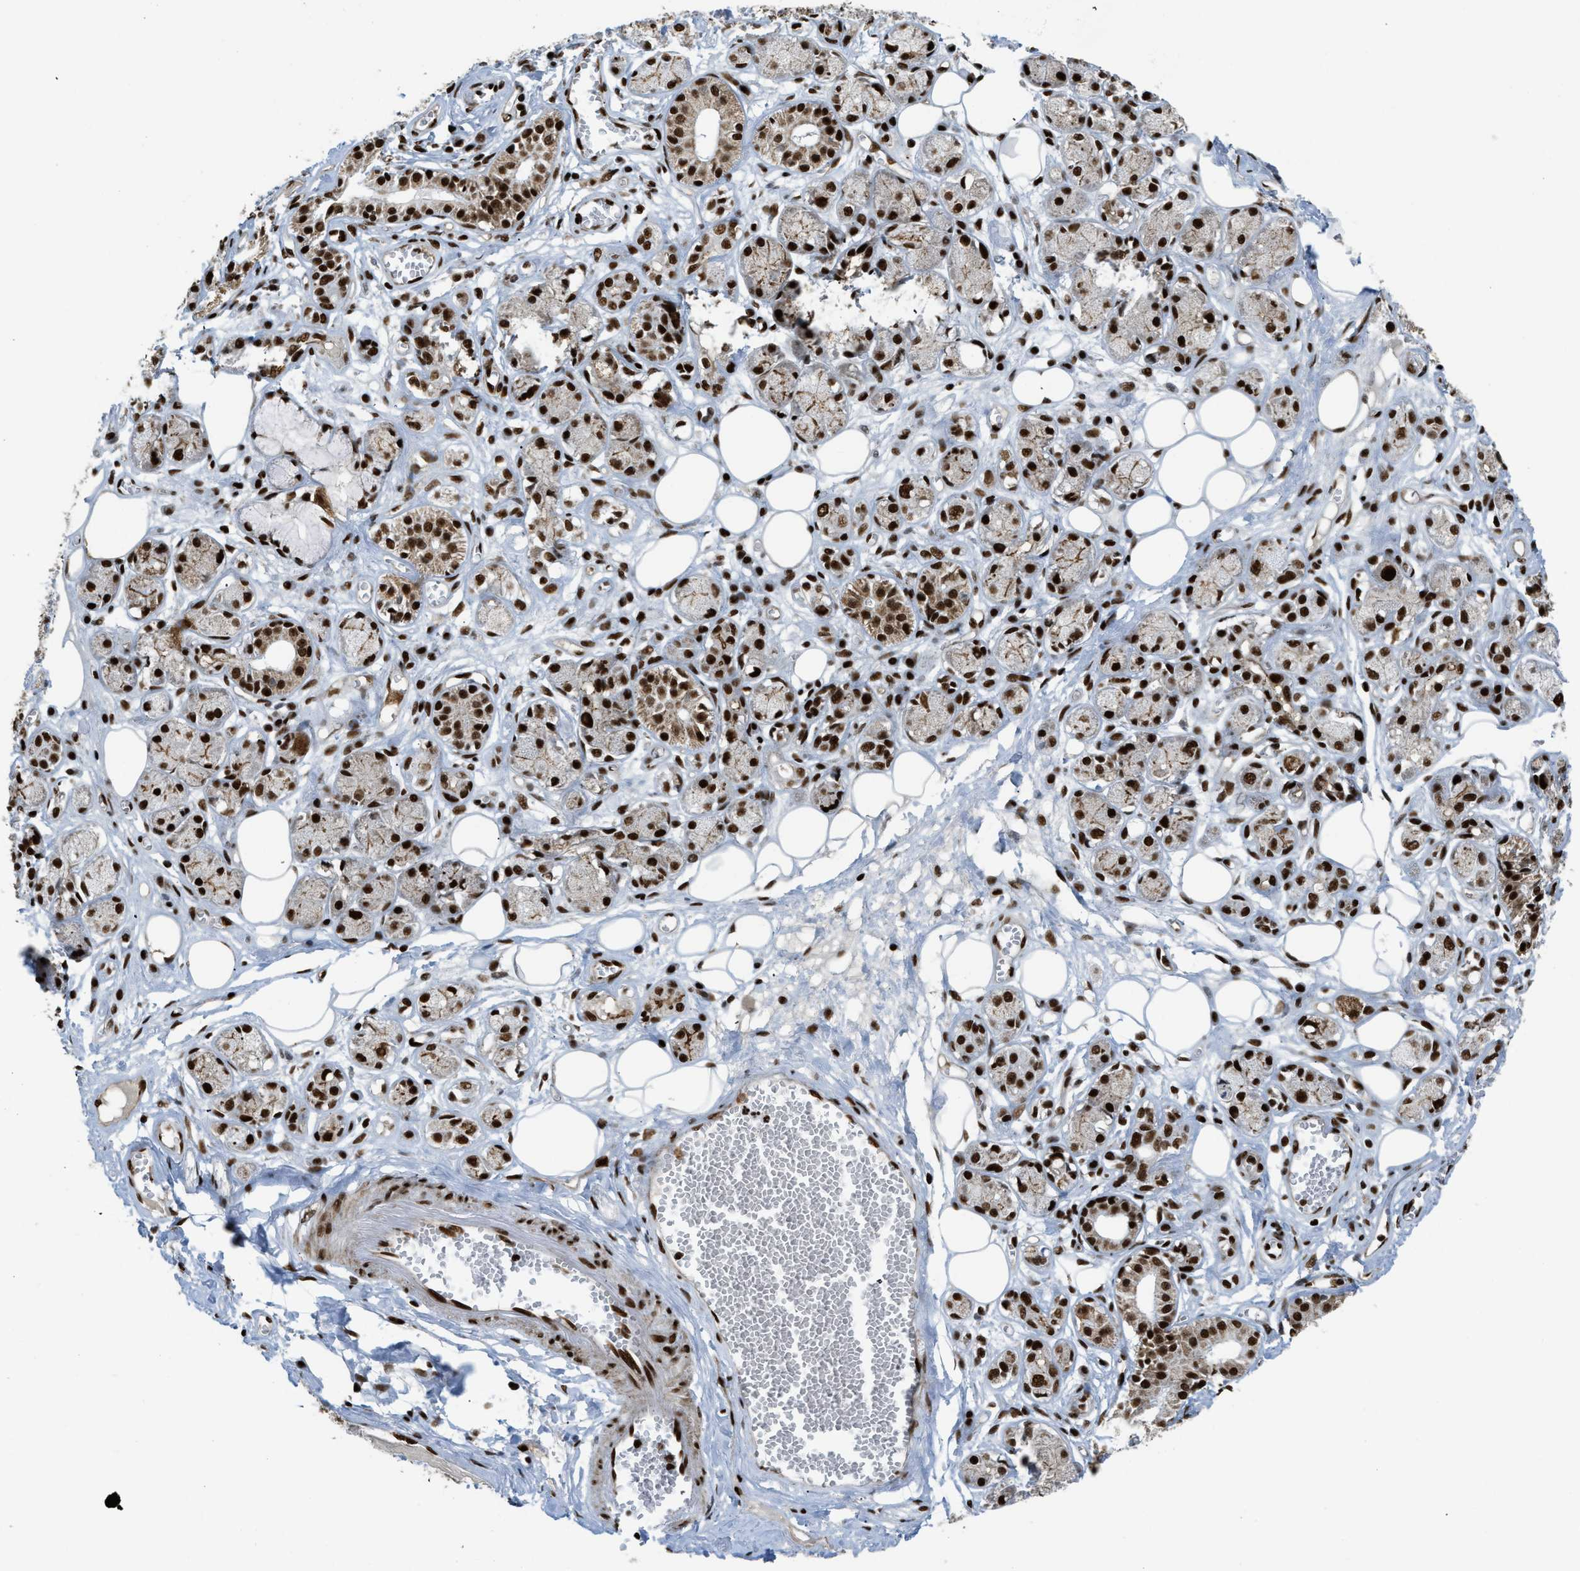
{"staining": {"intensity": "strong", "quantity": ">75%", "location": "nuclear"}, "tissue": "adipose tissue", "cell_type": "Adipocytes", "image_type": "normal", "snomed": [{"axis": "morphology", "description": "Normal tissue, NOS"}, {"axis": "morphology", "description": "Inflammation, NOS"}, {"axis": "topography", "description": "Salivary gland"}, {"axis": "topography", "description": "Peripheral nerve tissue"}], "caption": "A high-resolution photomicrograph shows IHC staining of benign adipose tissue, which demonstrates strong nuclear positivity in approximately >75% of adipocytes.", "gene": "GABPB1", "patient": {"sex": "female", "age": 75}}